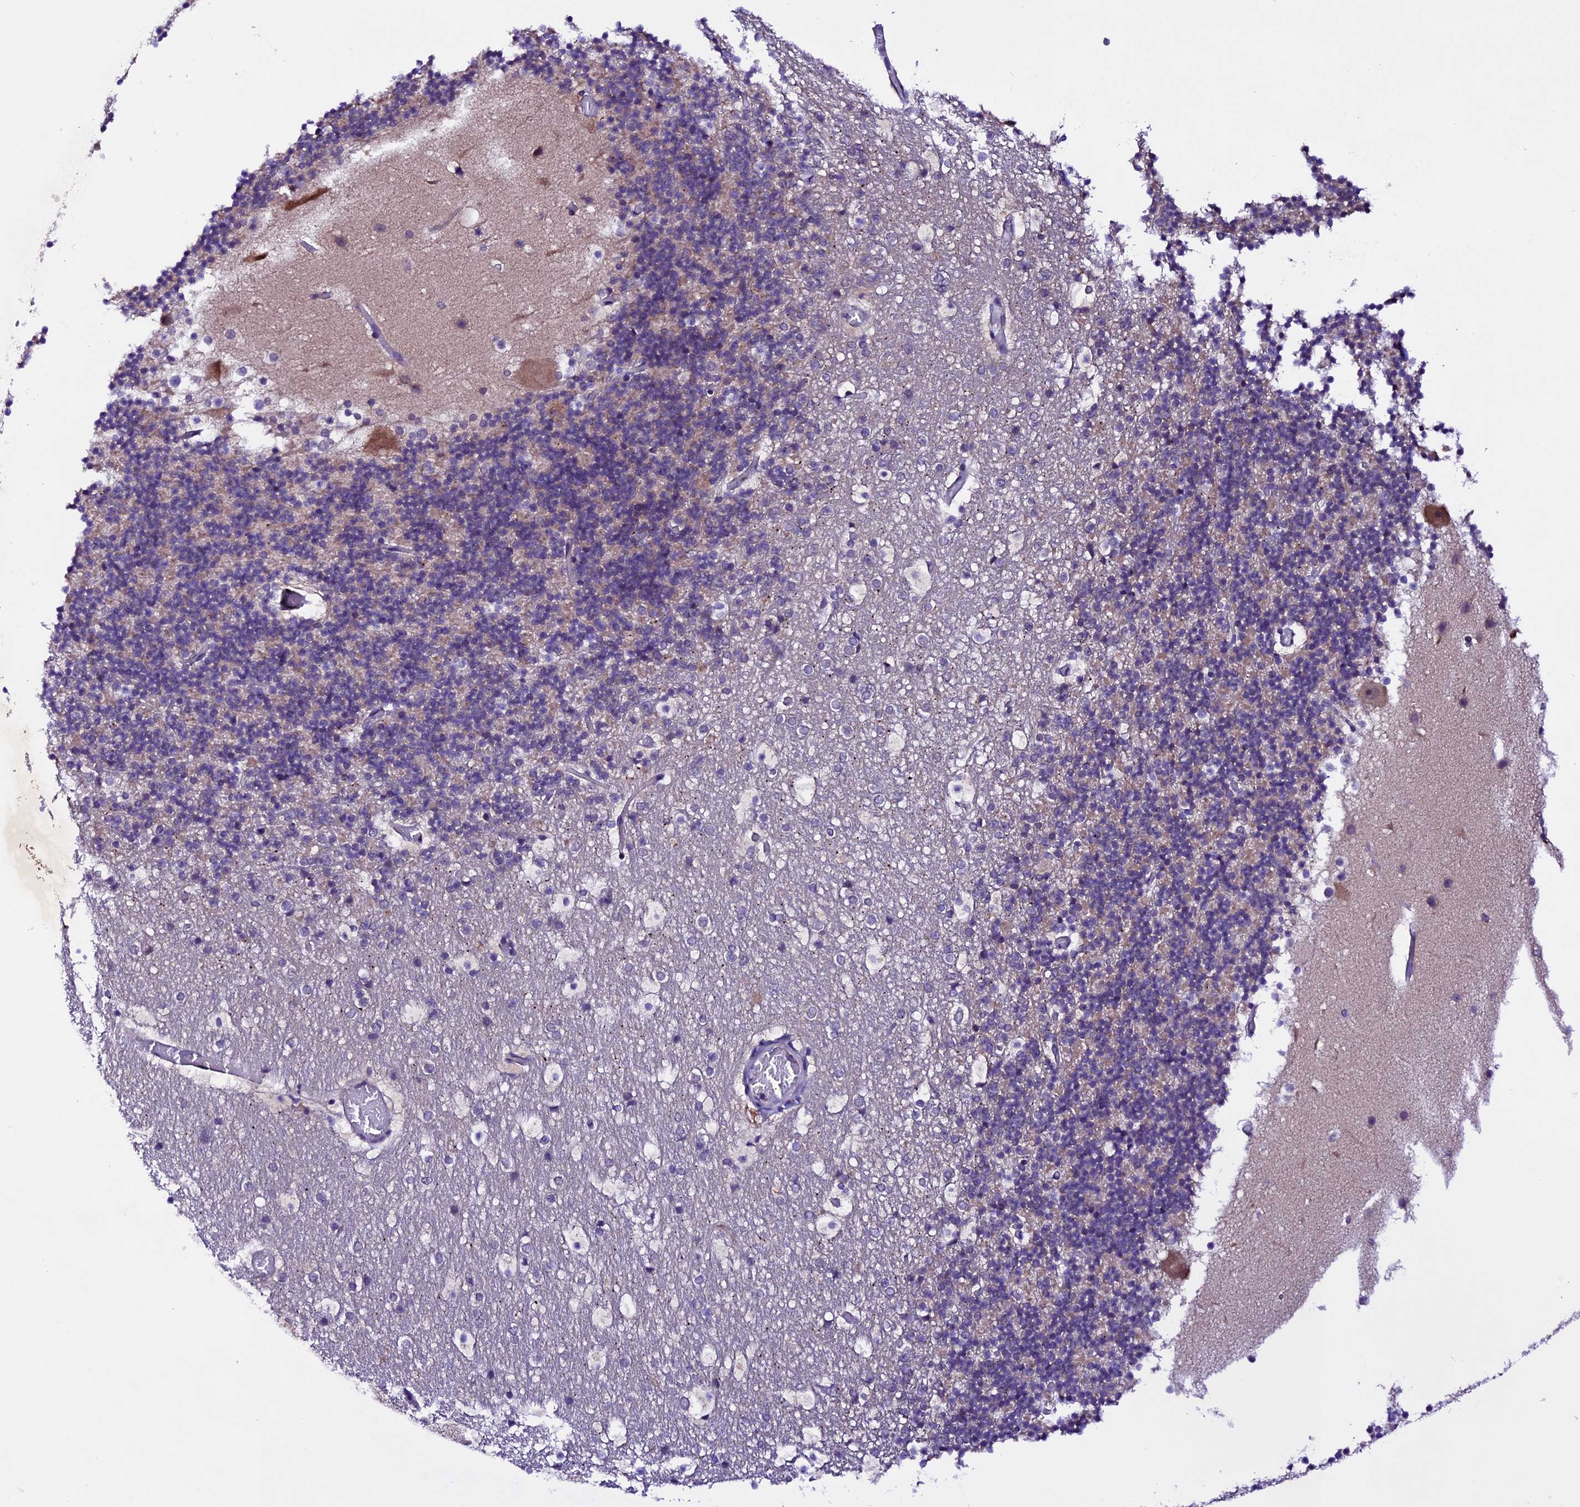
{"staining": {"intensity": "weak", "quantity": "25%-75%", "location": "cytoplasmic/membranous"}, "tissue": "cerebellum", "cell_type": "Cells in granular layer", "image_type": "normal", "snomed": [{"axis": "morphology", "description": "Normal tissue, NOS"}, {"axis": "topography", "description": "Cerebellum"}], "caption": "Immunohistochemical staining of normal cerebellum shows 25%-75% levels of weak cytoplasmic/membranous protein positivity in about 25%-75% of cells in granular layer.", "gene": "XKR7", "patient": {"sex": "male", "age": 57}}